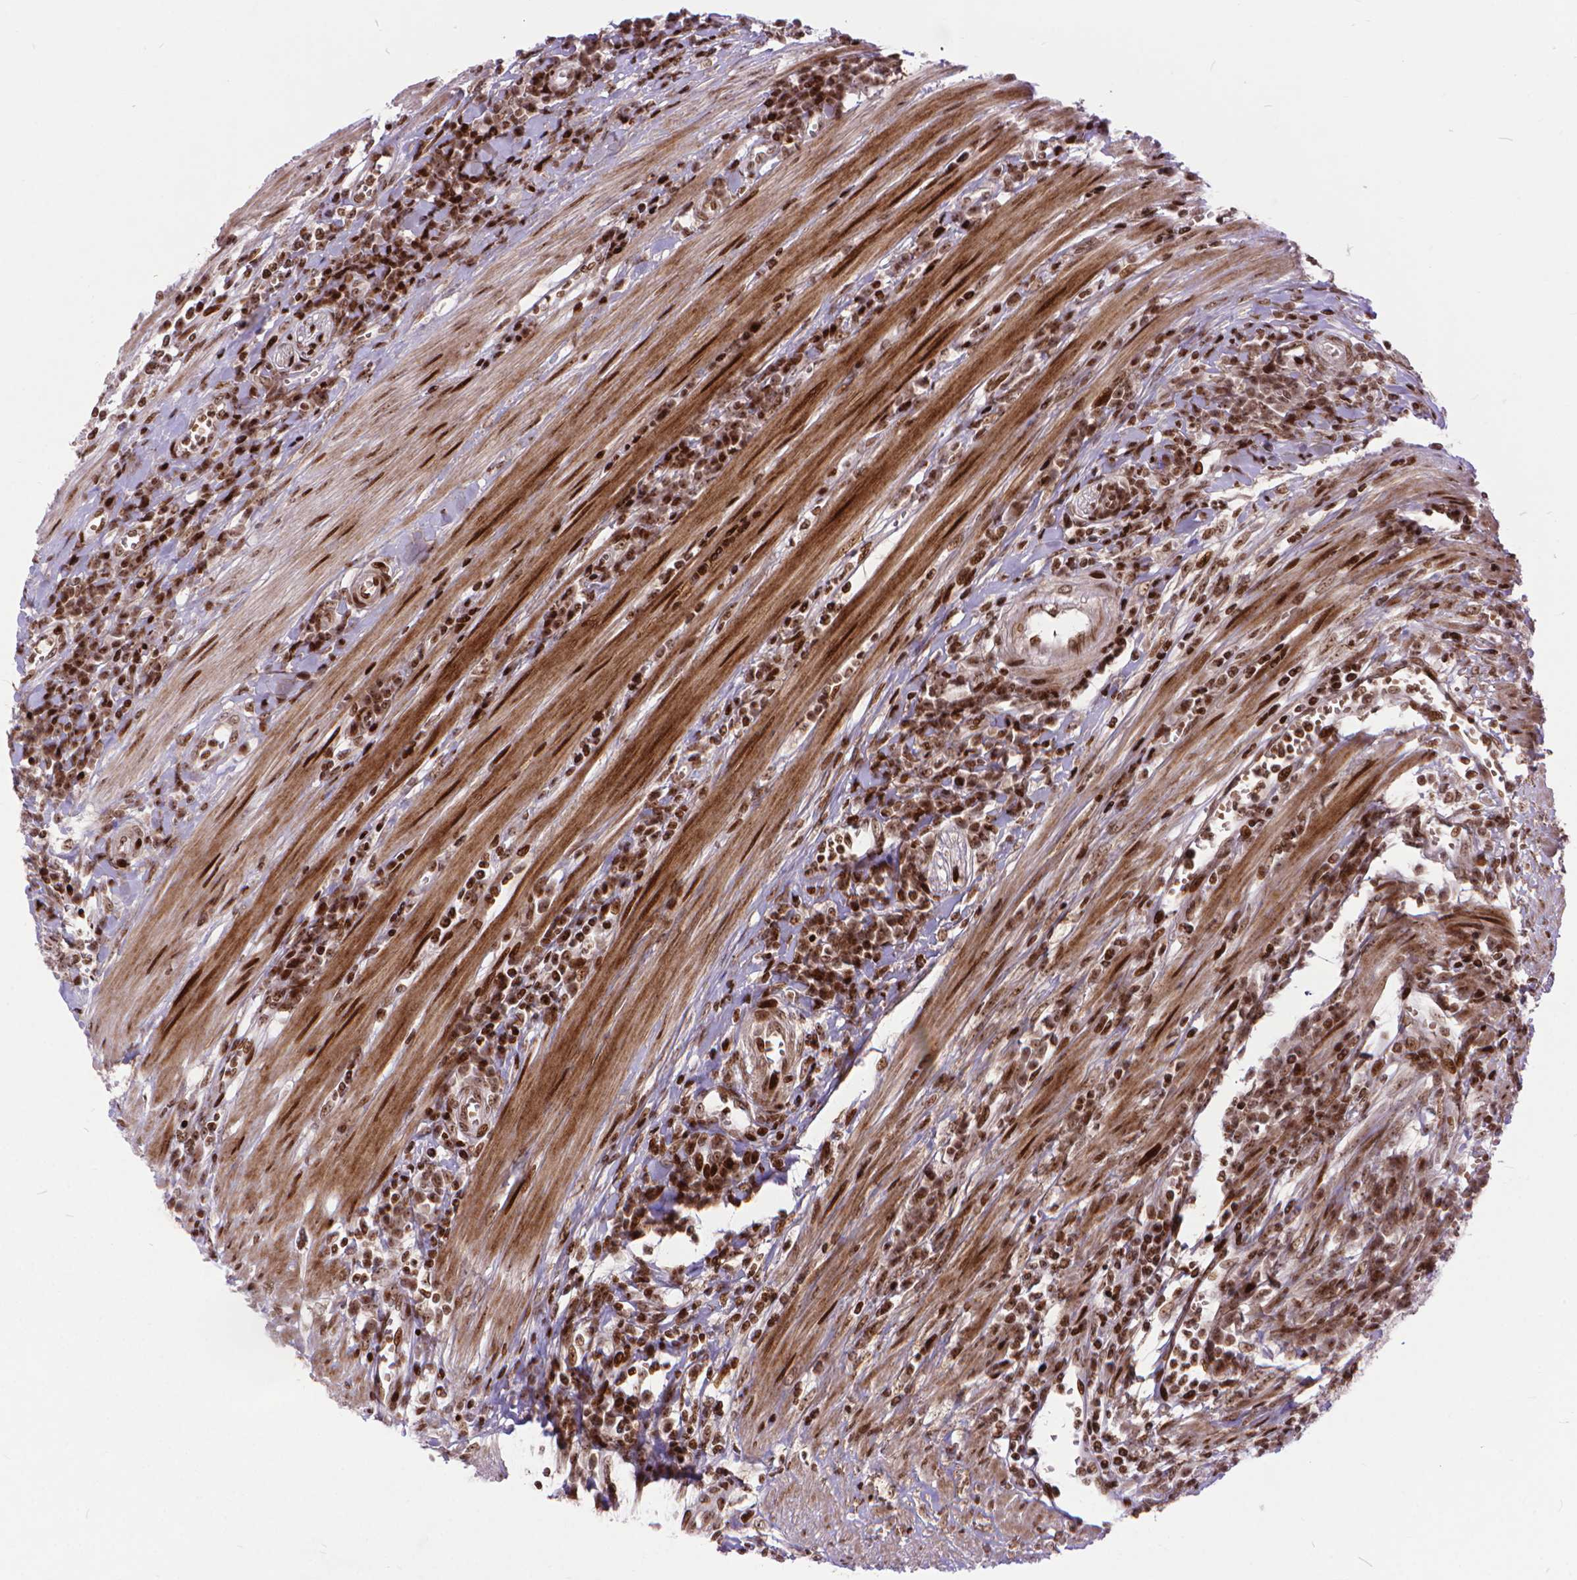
{"staining": {"intensity": "moderate", "quantity": ">75%", "location": "nuclear"}, "tissue": "colorectal cancer", "cell_type": "Tumor cells", "image_type": "cancer", "snomed": [{"axis": "morphology", "description": "Adenocarcinoma, NOS"}, {"axis": "topography", "description": "Colon"}], "caption": "Protein analysis of colorectal cancer tissue demonstrates moderate nuclear expression in about >75% of tumor cells.", "gene": "AMER1", "patient": {"sex": "male", "age": 65}}